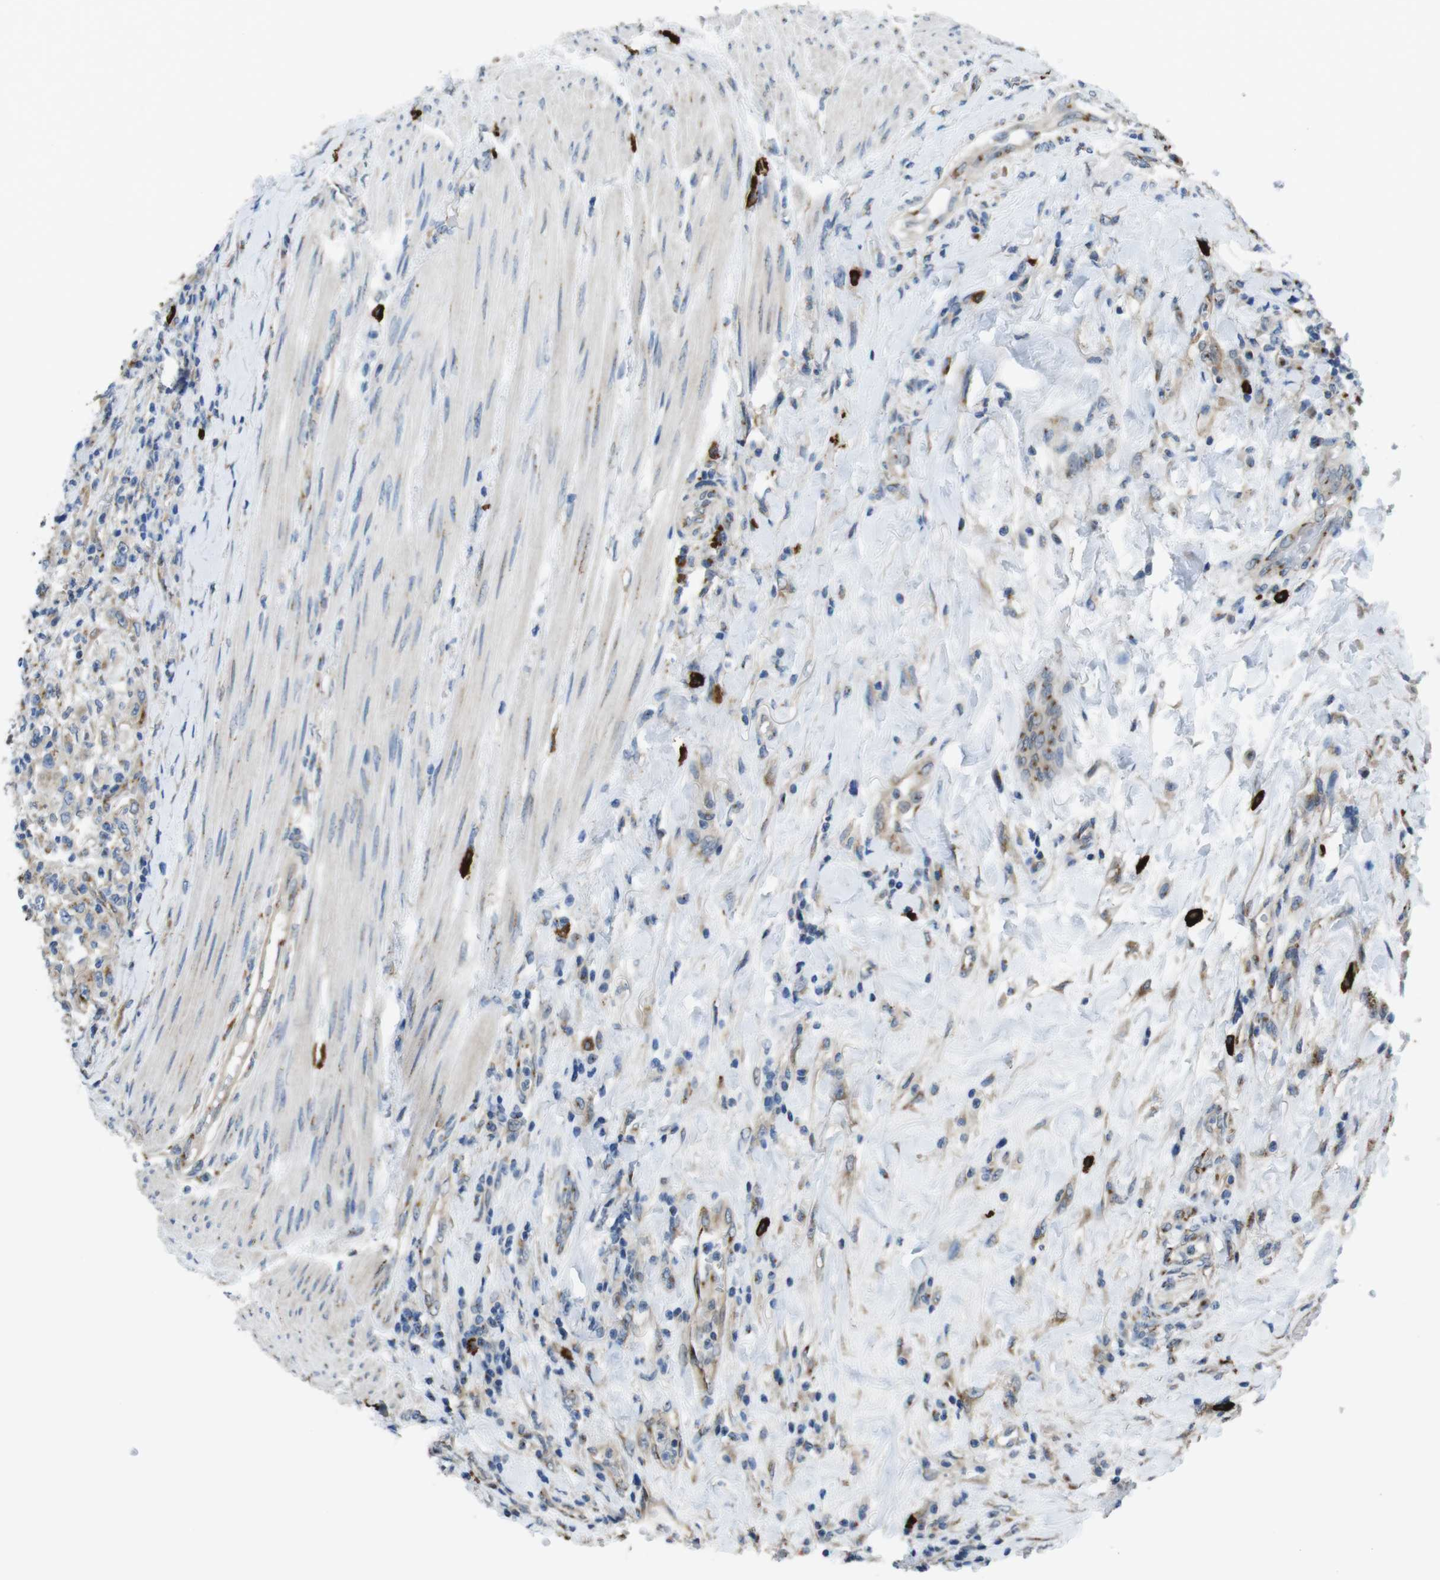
{"staining": {"intensity": "weak", "quantity": "25%-75%", "location": "cytoplasmic/membranous"}, "tissue": "urothelial cancer", "cell_type": "Tumor cells", "image_type": "cancer", "snomed": [{"axis": "morphology", "description": "Urothelial carcinoma, High grade"}, {"axis": "topography", "description": "Urinary bladder"}], "caption": "Weak cytoplasmic/membranous positivity for a protein is present in approximately 25%-75% of tumor cells of high-grade urothelial carcinoma using immunohistochemistry (IHC).", "gene": "RAB6A", "patient": {"sex": "female", "age": 80}}